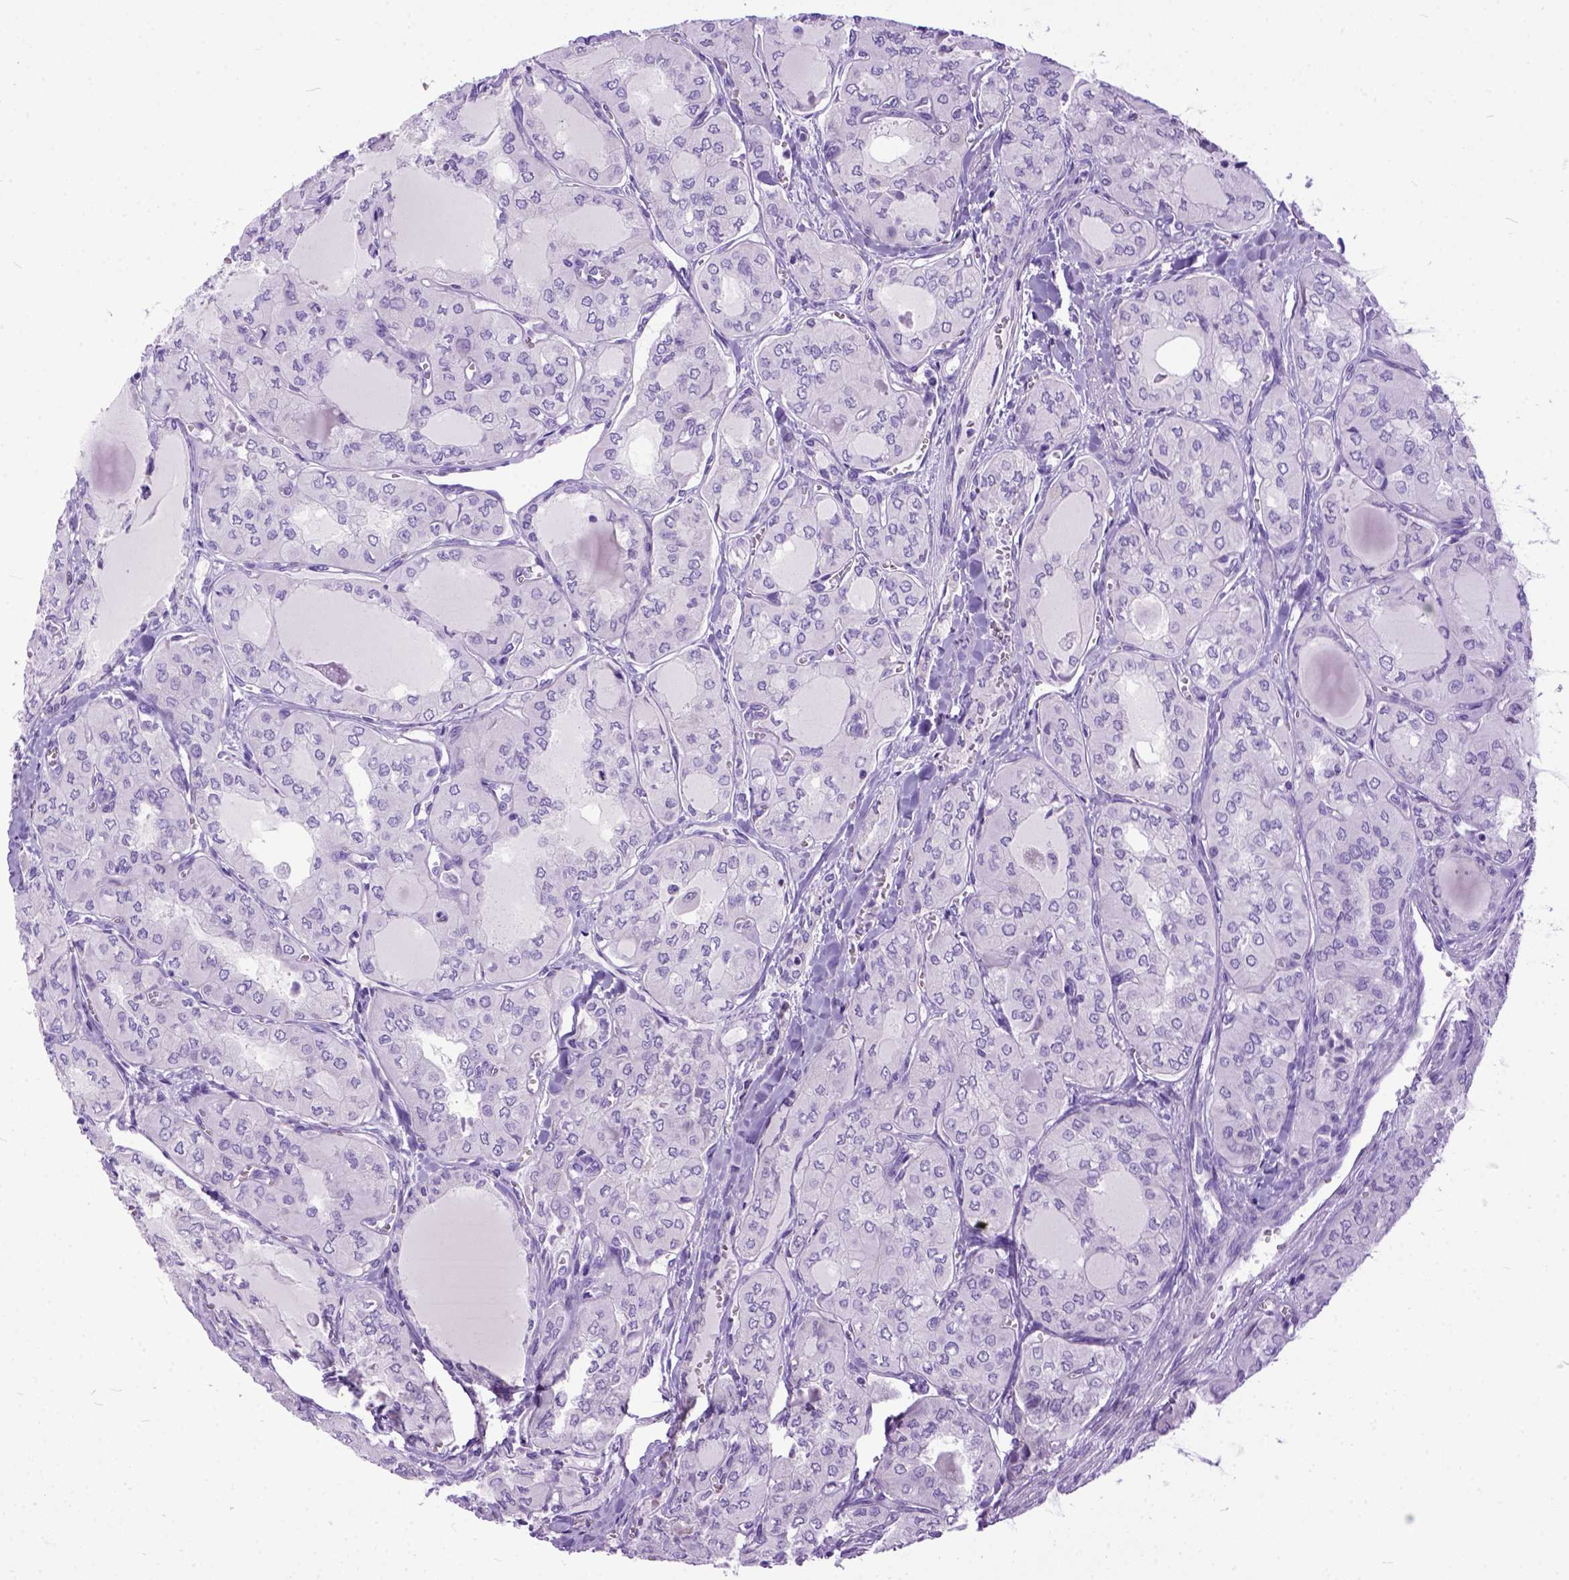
{"staining": {"intensity": "negative", "quantity": "none", "location": "none"}, "tissue": "thyroid cancer", "cell_type": "Tumor cells", "image_type": "cancer", "snomed": [{"axis": "morphology", "description": "Papillary adenocarcinoma, NOS"}, {"axis": "topography", "description": "Thyroid gland"}], "caption": "The micrograph shows no significant positivity in tumor cells of thyroid cancer.", "gene": "CRB1", "patient": {"sex": "male", "age": 20}}